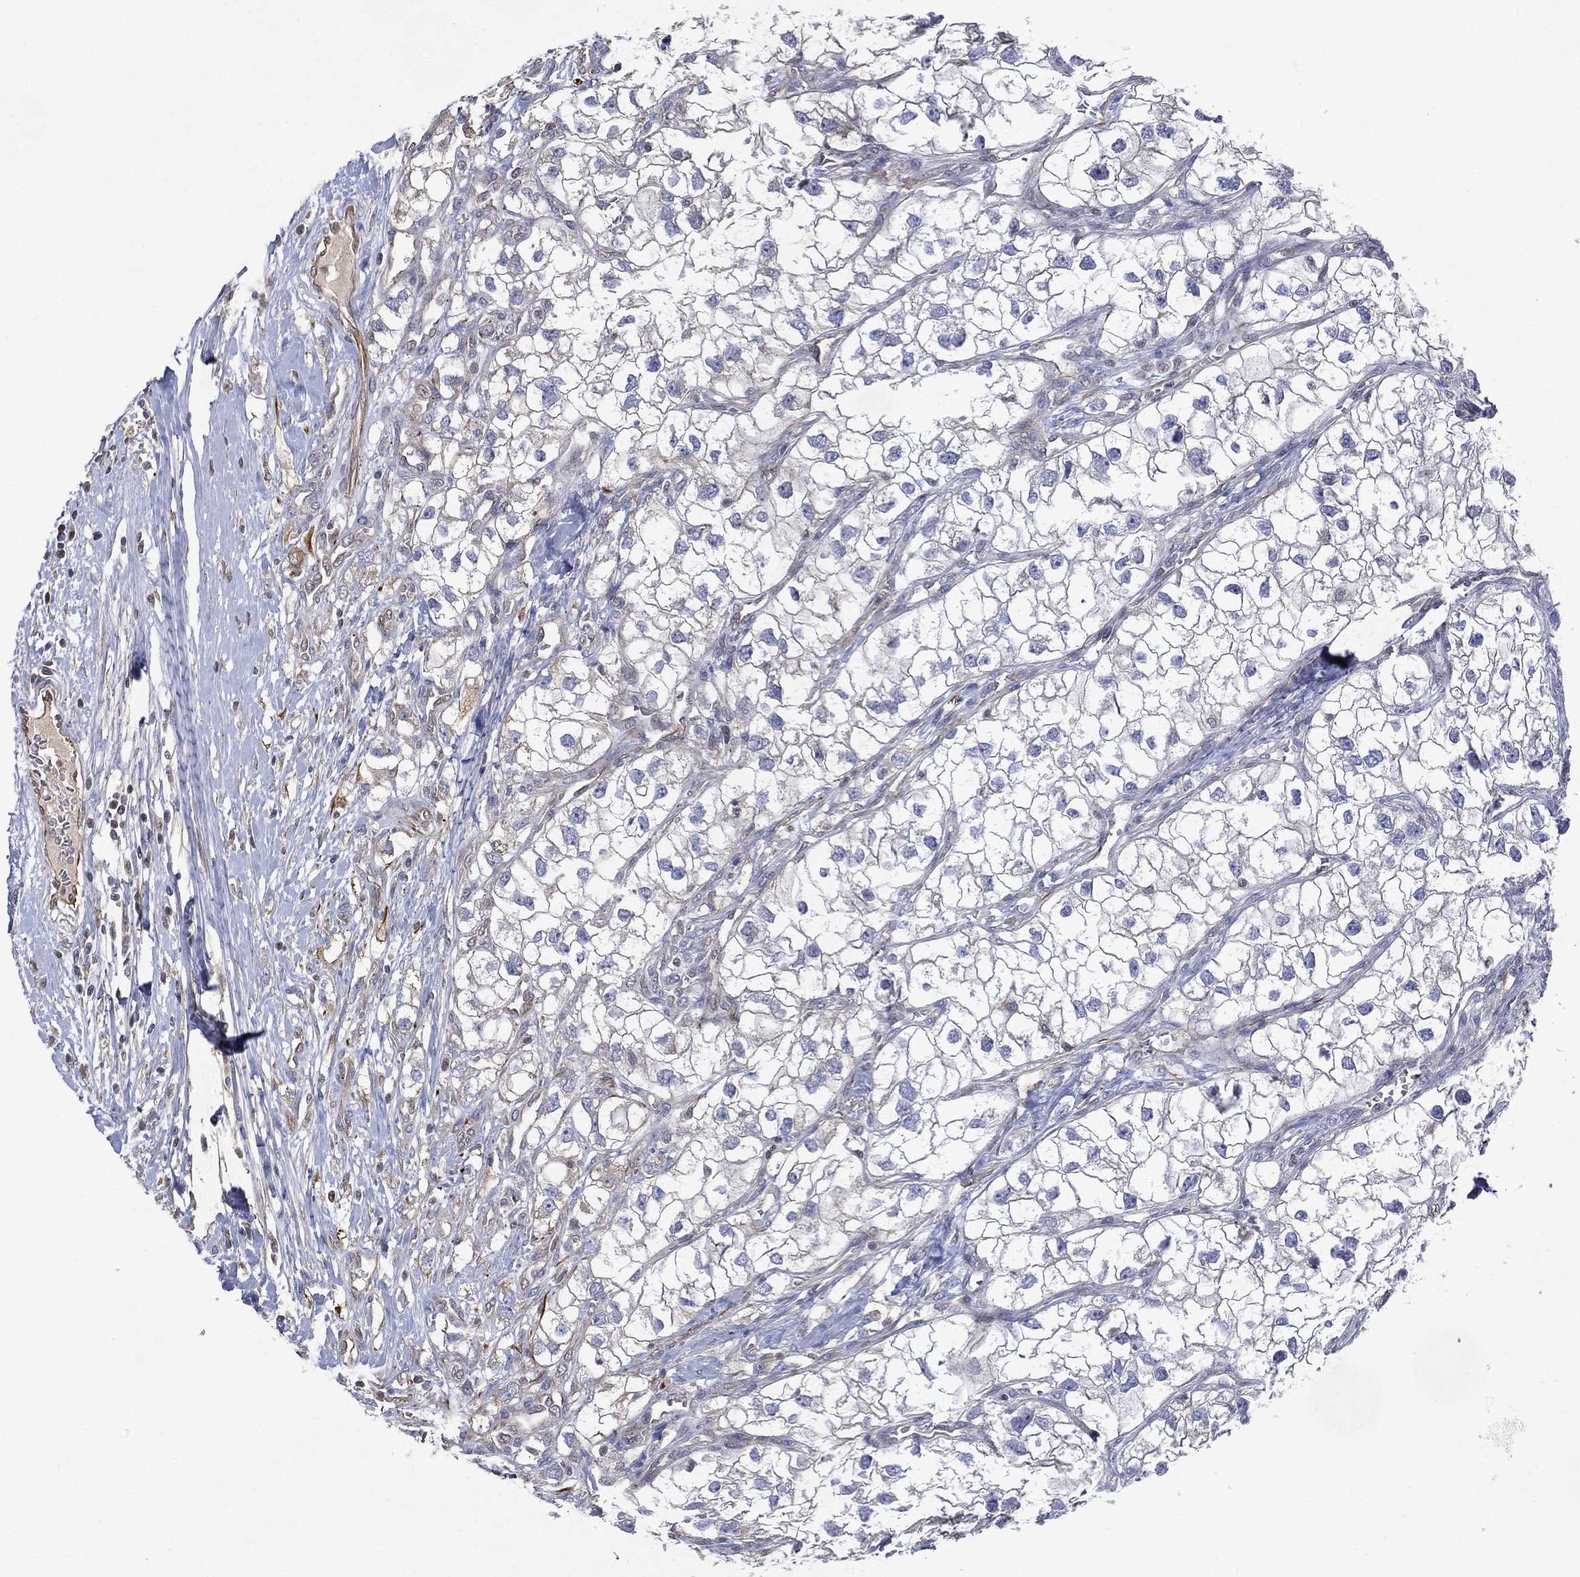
{"staining": {"intensity": "negative", "quantity": "none", "location": "none"}, "tissue": "renal cancer", "cell_type": "Tumor cells", "image_type": "cancer", "snomed": [{"axis": "morphology", "description": "Adenocarcinoma, NOS"}, {"axis": "topography", "description": "Kidney"}], "caption": "Tumor cells show no significant protein staining in adenocarcinoma (renal). The staining was performed using DAB to visualize the protein expression in brown, while the nuclei were stained in blue with hematoxylin (Magnification: 20x).", "gene": "FLI1", "patient": {"sex": "male", "age": 59}}